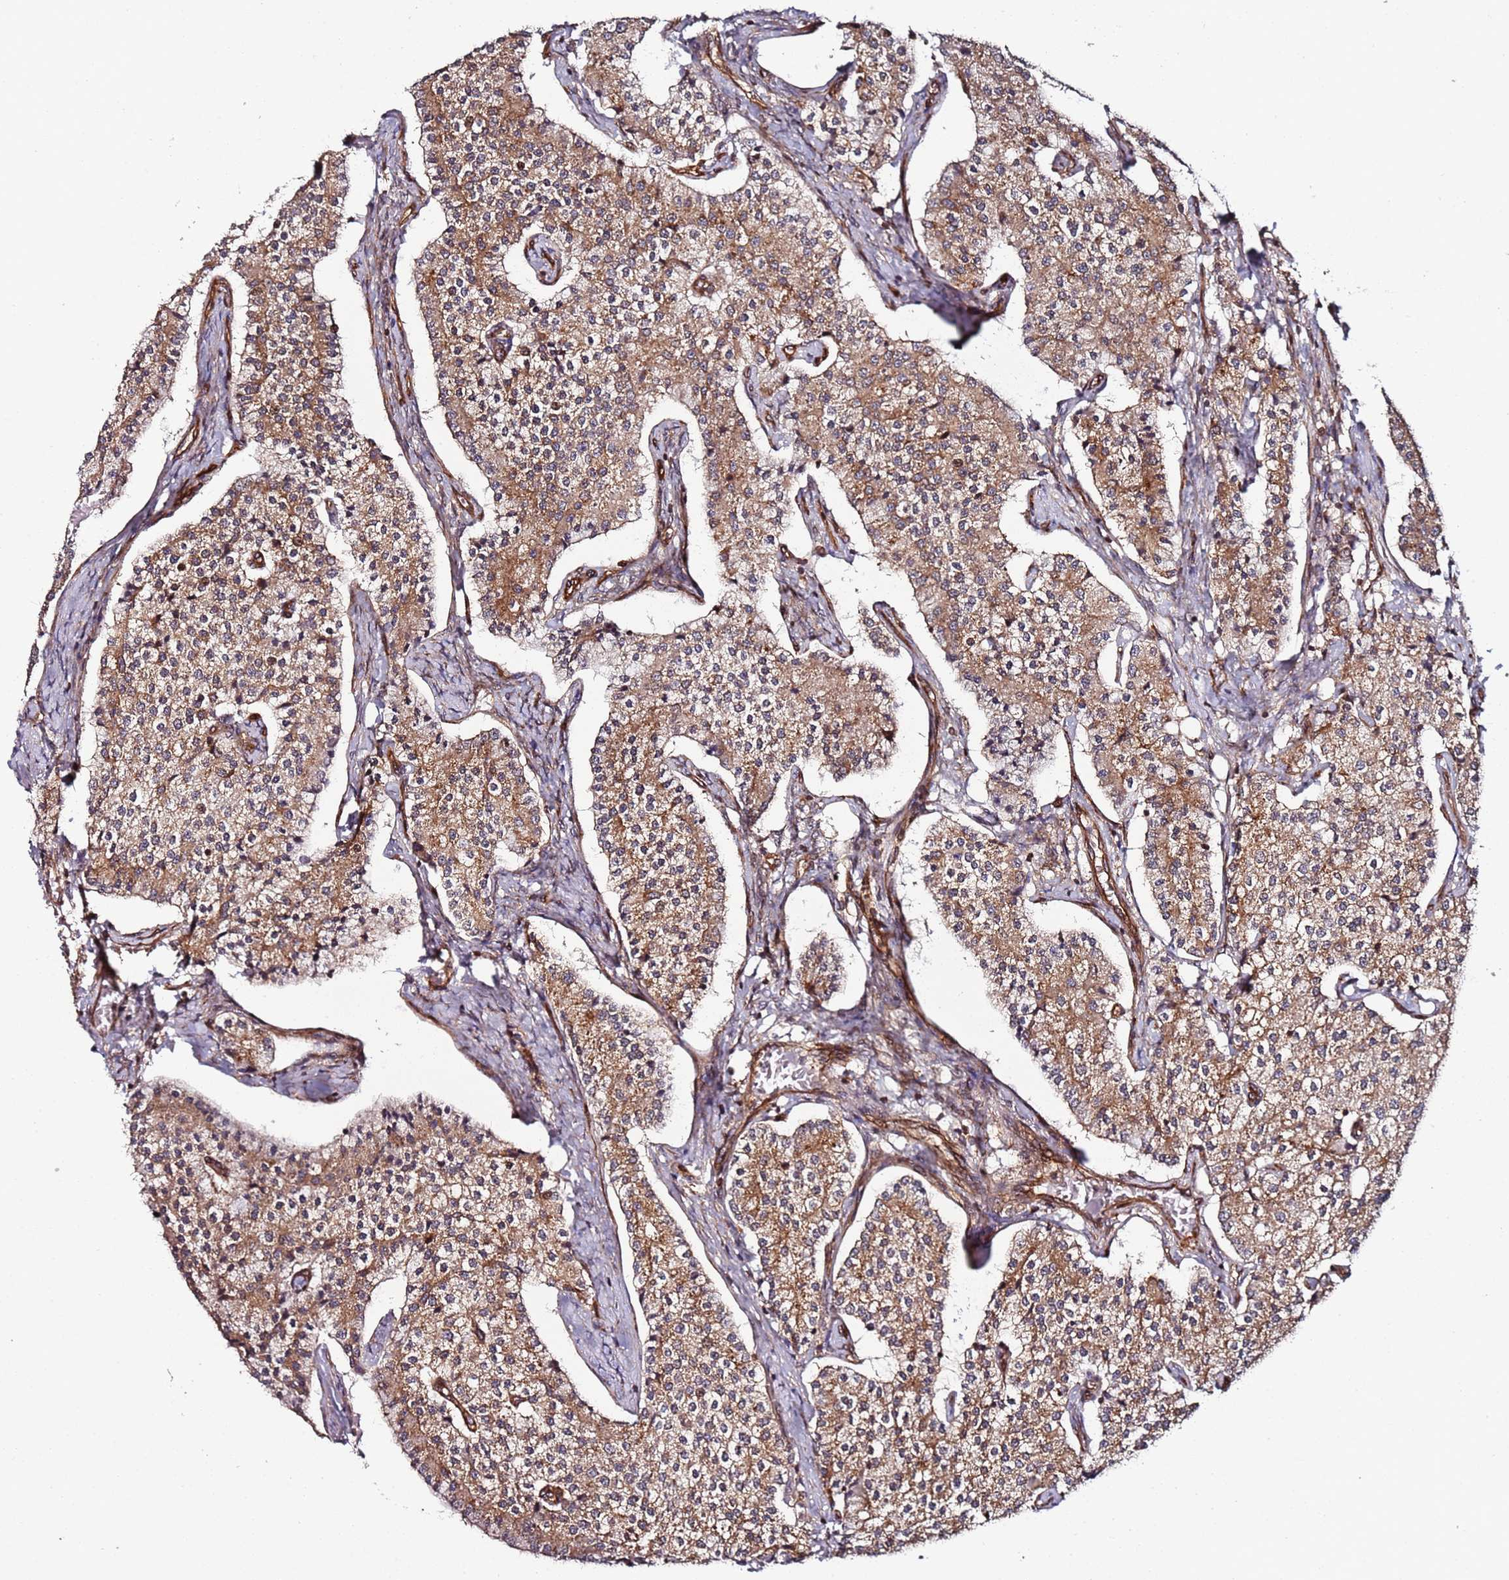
{"staining": {"intensity": "moderate", "quantity": ">75%", "location": "cytoplasmic/membranous"}, "tissue": "carcinoid", "cell_type": "Tumor cells", "image_type": "cancer", "snomed": [{"axis": "morphology", "description": "Carcinoid, malignant, NOS"}, {"axis": "topography", "description": "Colon"}], "caption": "The image shows immunohistochemical staining of carcinoid. There is moderate cytoplasmic/membranous expression is identified in approximately >75% of tumor cells. Immunohistochemistry stains the protein of interest in brown and the nuclei are stained blue.", "gene": "DUSP28", "patient": {"sex": "female", "age": 52}}